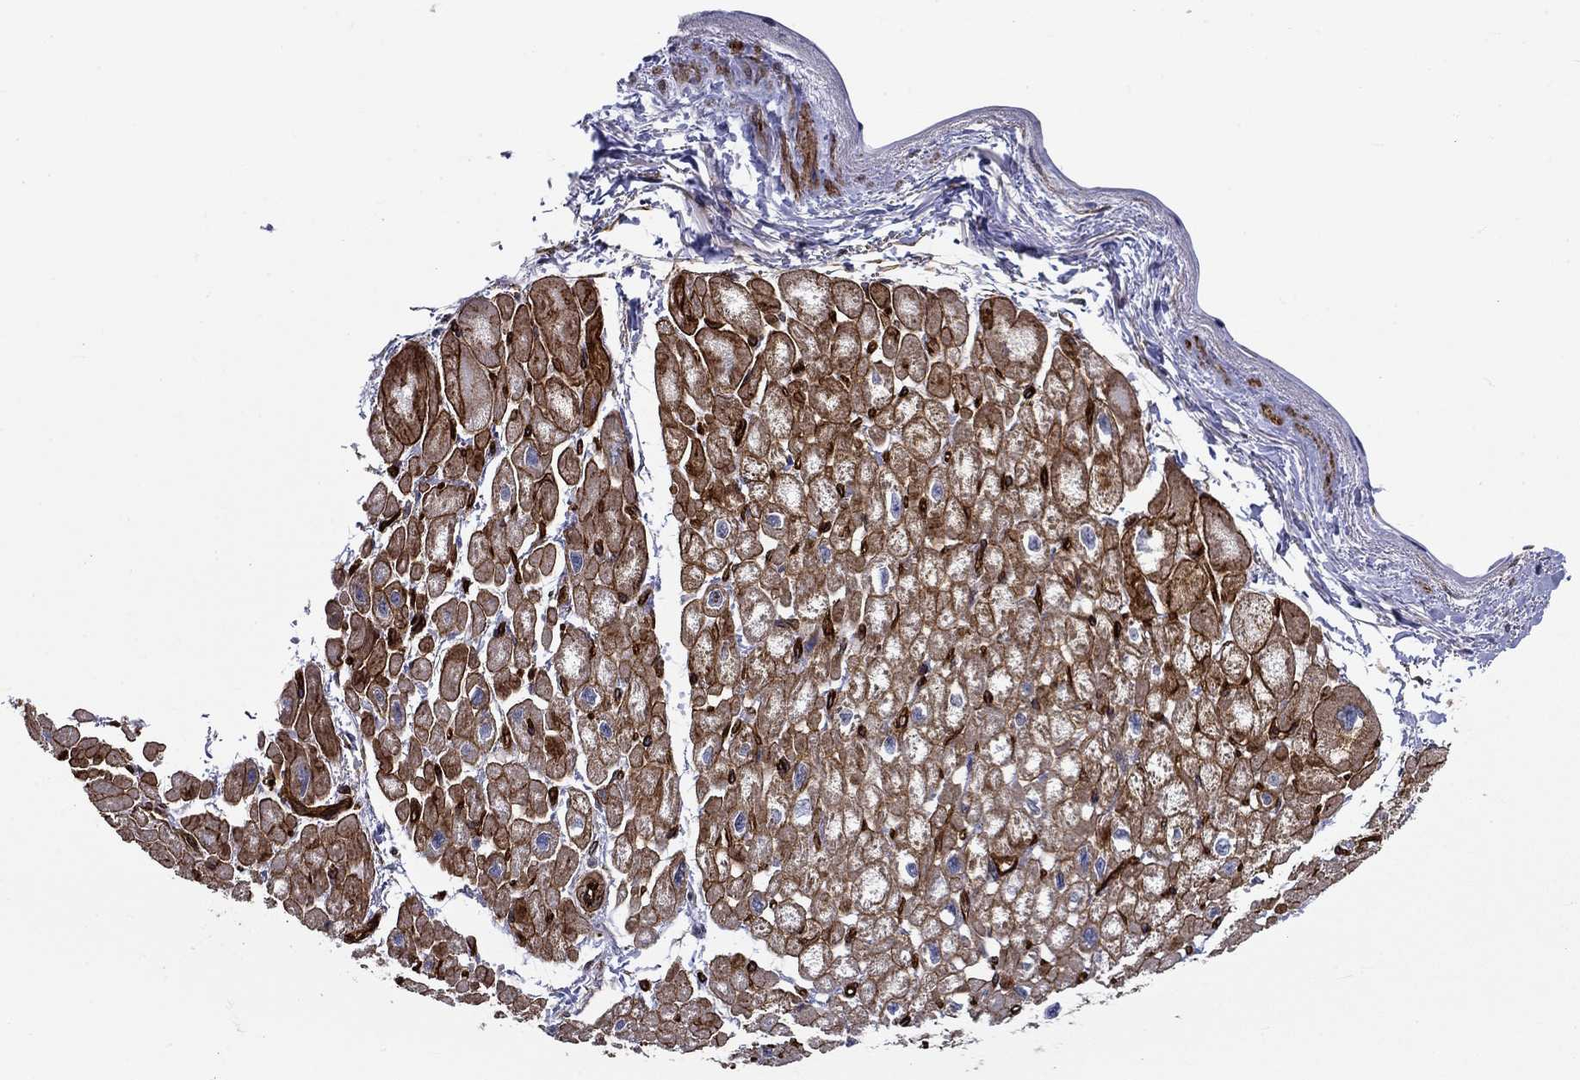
{"staining": {"intensity": "strong", "quantity": "25%-75%", "location": "cytoplasmic/membranous"}, "tissue": "heart muscle", "cell_type": "Cardiomyocytes", "image_type": "normal", "snomed": [{"axis": "morphology", "description": "Normal tissue, NOS"}, {"axis": "topography", "description": "Heart"}], "caption": "Cardiomyocytes reveal high levels of strong cytoplasmic/membranous staining in about 25%-75% of cells in normal heart muscle.", "gene": "SYNC", "patient": {"sex": "male", "age": 66}}